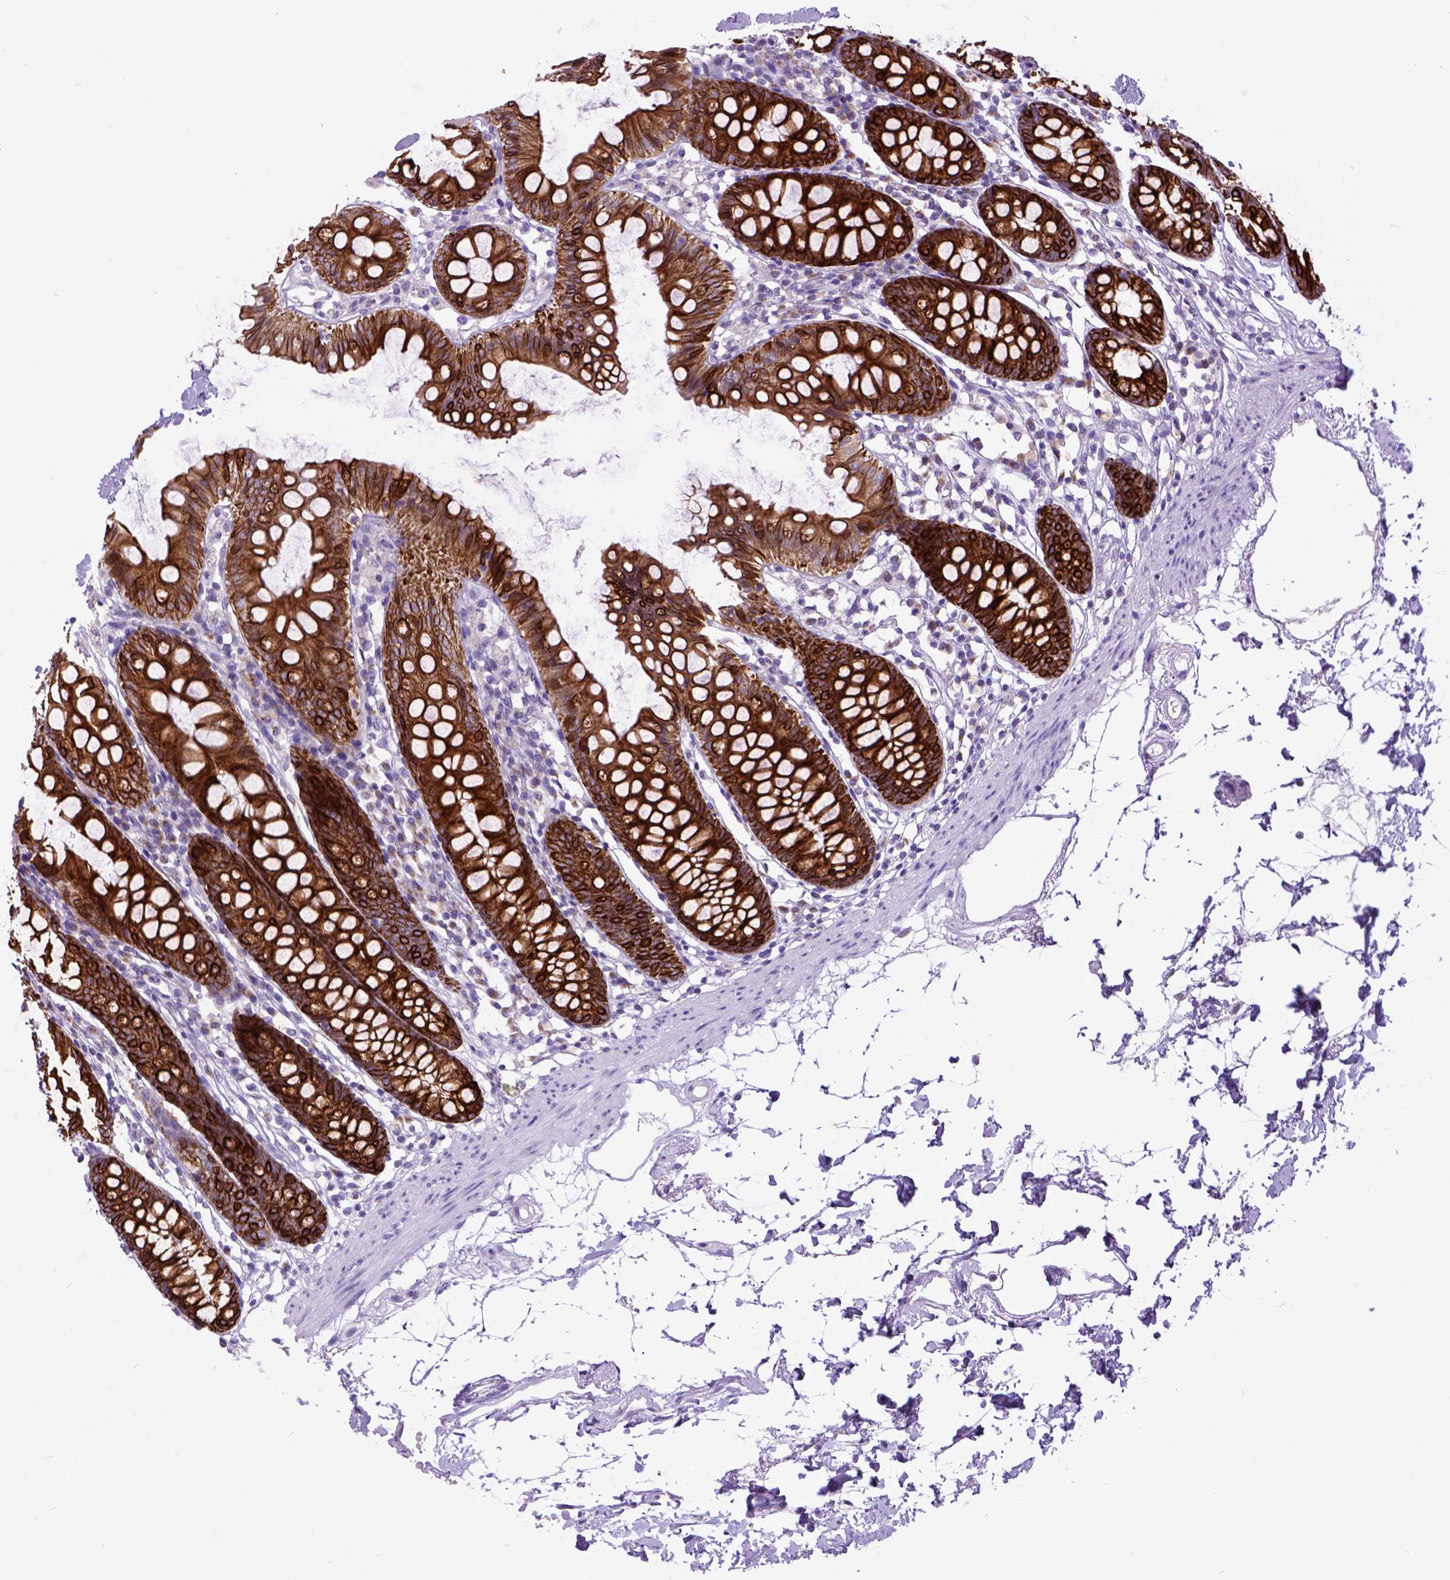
{"staining": {"intensity": "negative", "quantity": "none", "location": "none"}, "tissue": "colon", "cell_type": "Endothelial cells", "image_type": "normal", "snomed": [{"axis": "morphology", "description": "Normal tissue, NOS"}, {"axis": "topography", "description": "Colon"}], "caption": "Endothelial cells are negative for brown protein staining in normal colon. (Stains: DAB (3,3'-diaminobenzidine) immunohistochemistry (IHC) with hematoxylin counter stain, Microscopy: brightfield microscopy at high magnification).", "gene": "RAB25", "patient": {"sex": "female", "age": 84}}